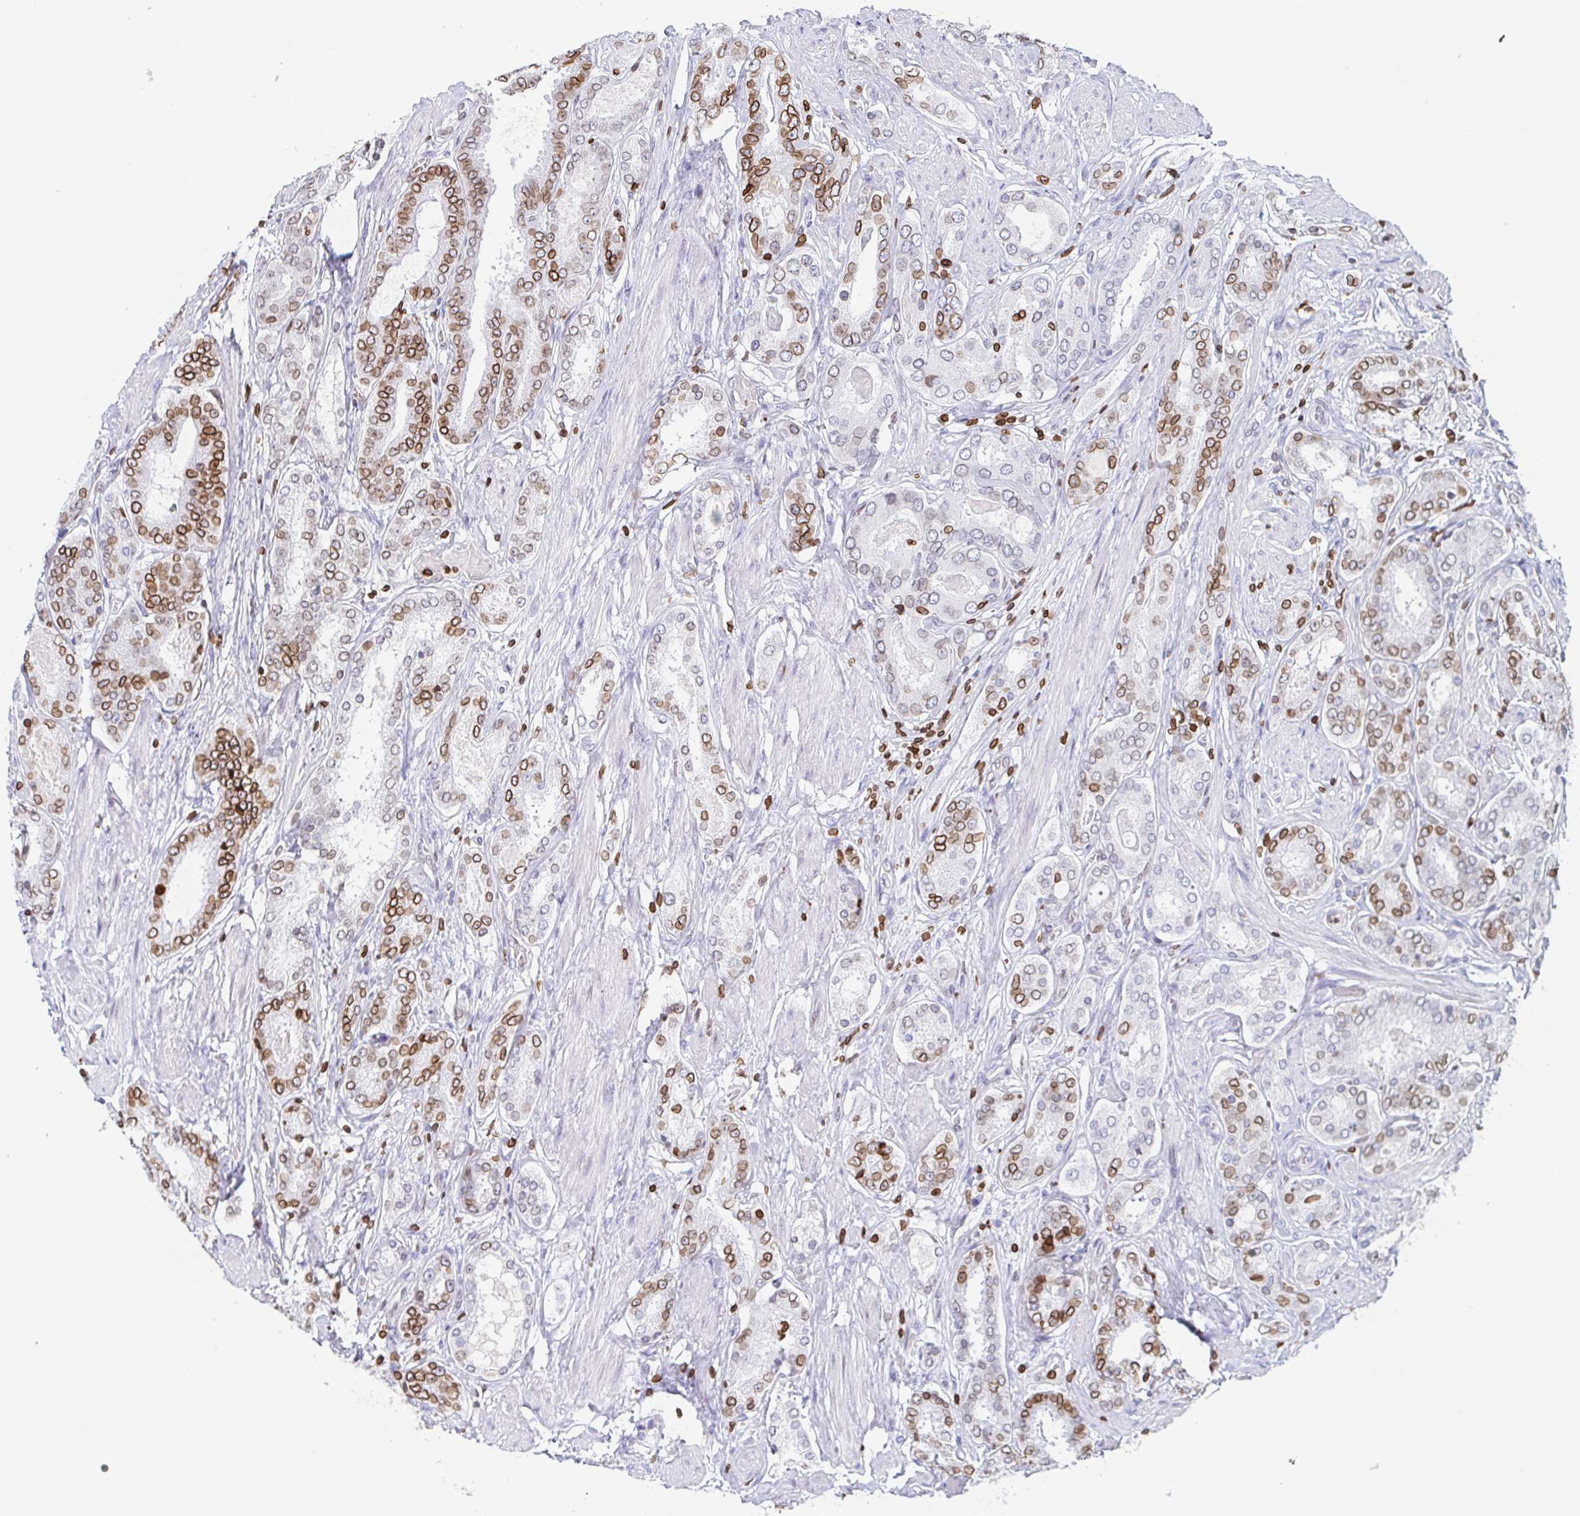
{"staining": {"intensity": "moderate", "quantity": "25%-75%", "location": "cytoplasmic/membranous,nuclear"}, "tissue": "prostate cancer", "cell_type": "Tumor cells", "image_type": "cancer", "snomed": [{"axis": "morphology", "description": "Adenocarcinoma, High grade"}, {"axis": "topography", "description": "Prostate"}], "caption": "This photomicrograph reveals immunohistochemistry staining of human adenocarcinoma (high-grade) (prostate), with medium moderate cytoplasmic/membranous and nuclear expression in about 25%-75% of tumor cells.", "gene": "BTBD7", "patient": {"sex": "male", "age": 63}}